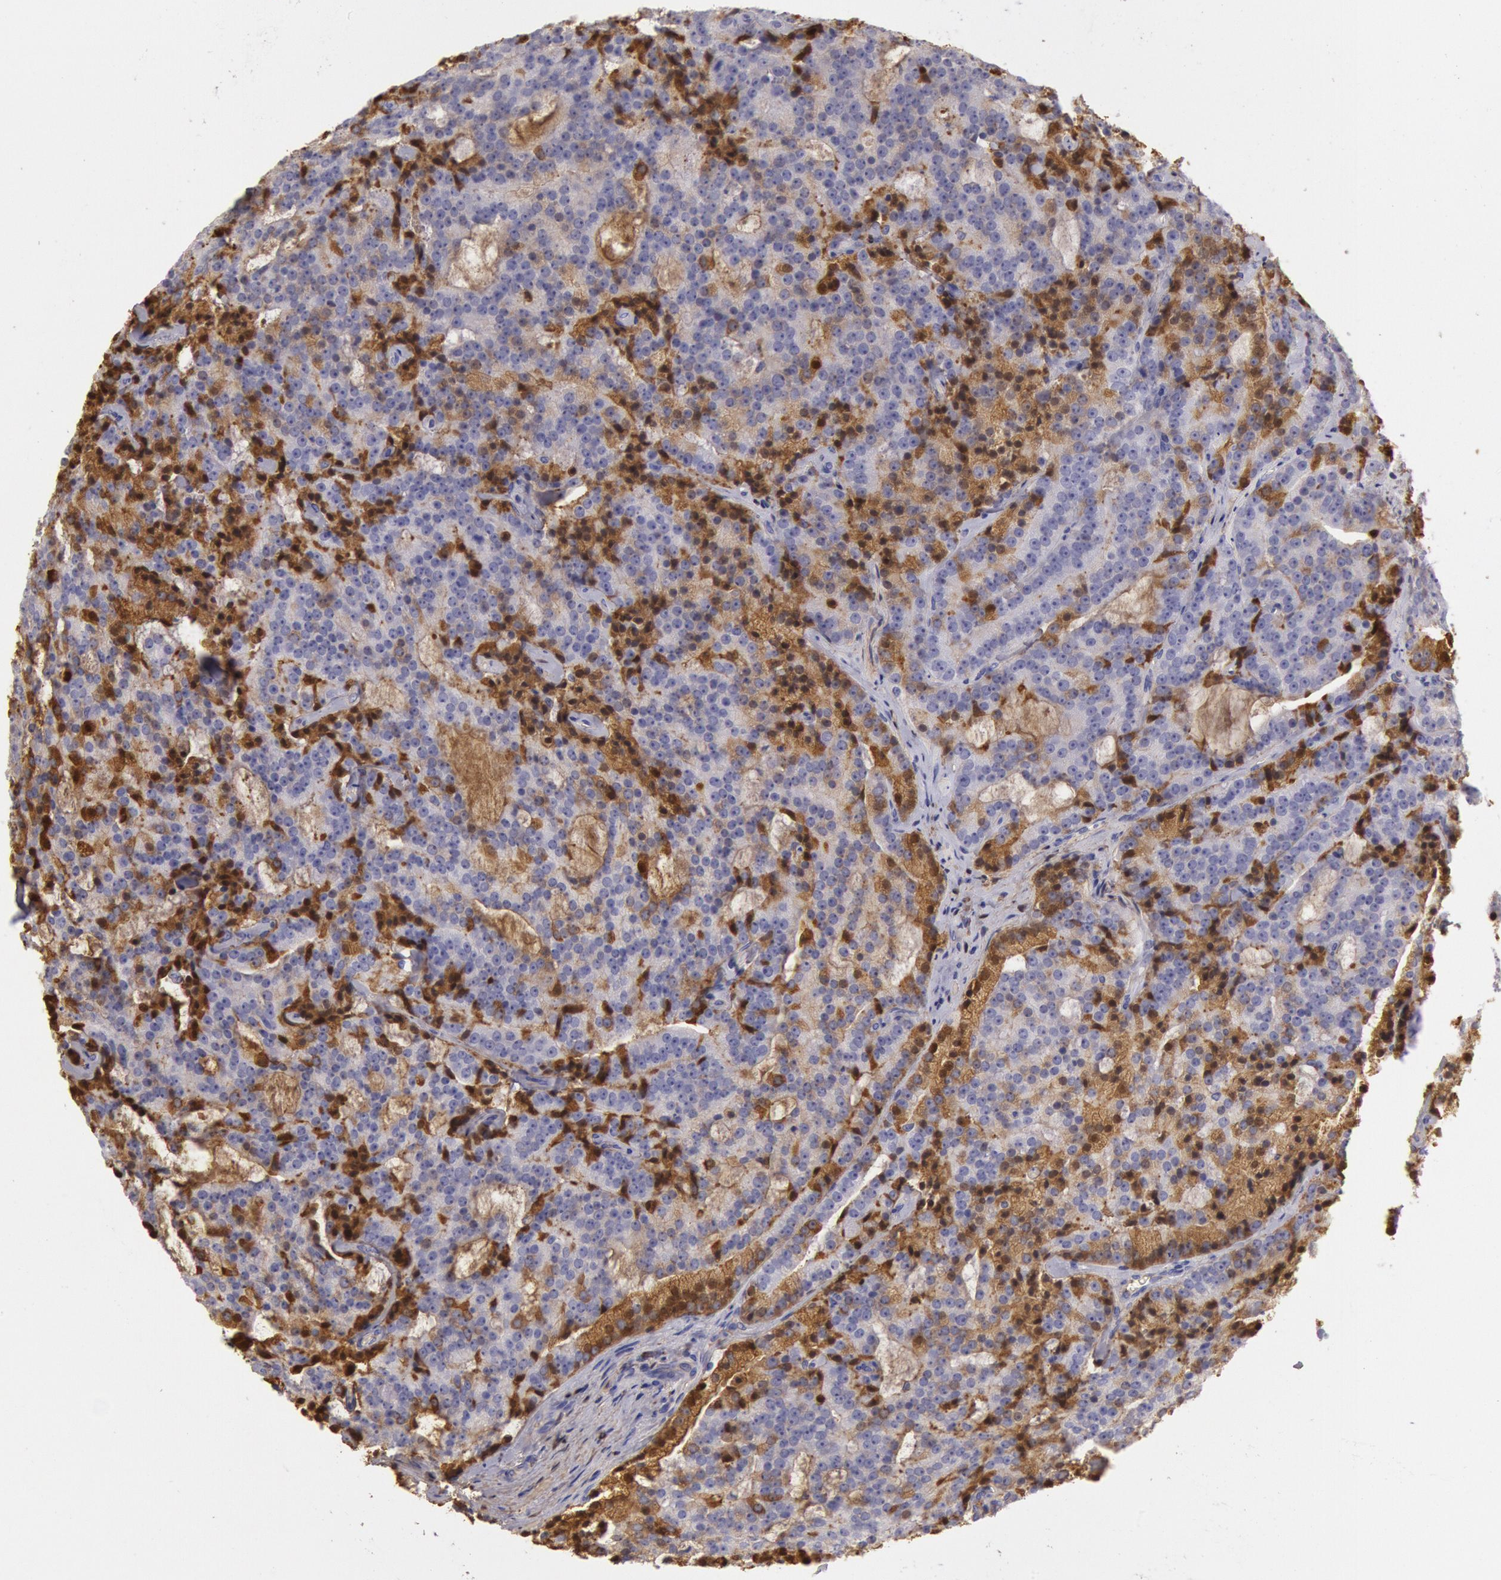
{"staining": {"intensity": "strong", "quantity": "25%-75%", "location": "cytoplasmic/membranous"}, "tissue": "prostate cancer", "cell_type": "Tumor cells", "image_type": "cancer", "snomed": [{"axis": "morphology", "description": "Adenocarcinoma, Medium grade"}, {"axis": "topography", "description": "Prostate"}], "caption": "Immunohistochemical staining of human prostate cancer (adenocarcinoma (medium-grade)) exhibits high levels of strong cytoplasmic/membranous protein staining in about 25%-75% of tumor cells. Immunohistochemistry stains the protein in brown and the nuclei are stained blue.", "gene": "IGHG1", "patient": {"sex": "male", "age": 65}}